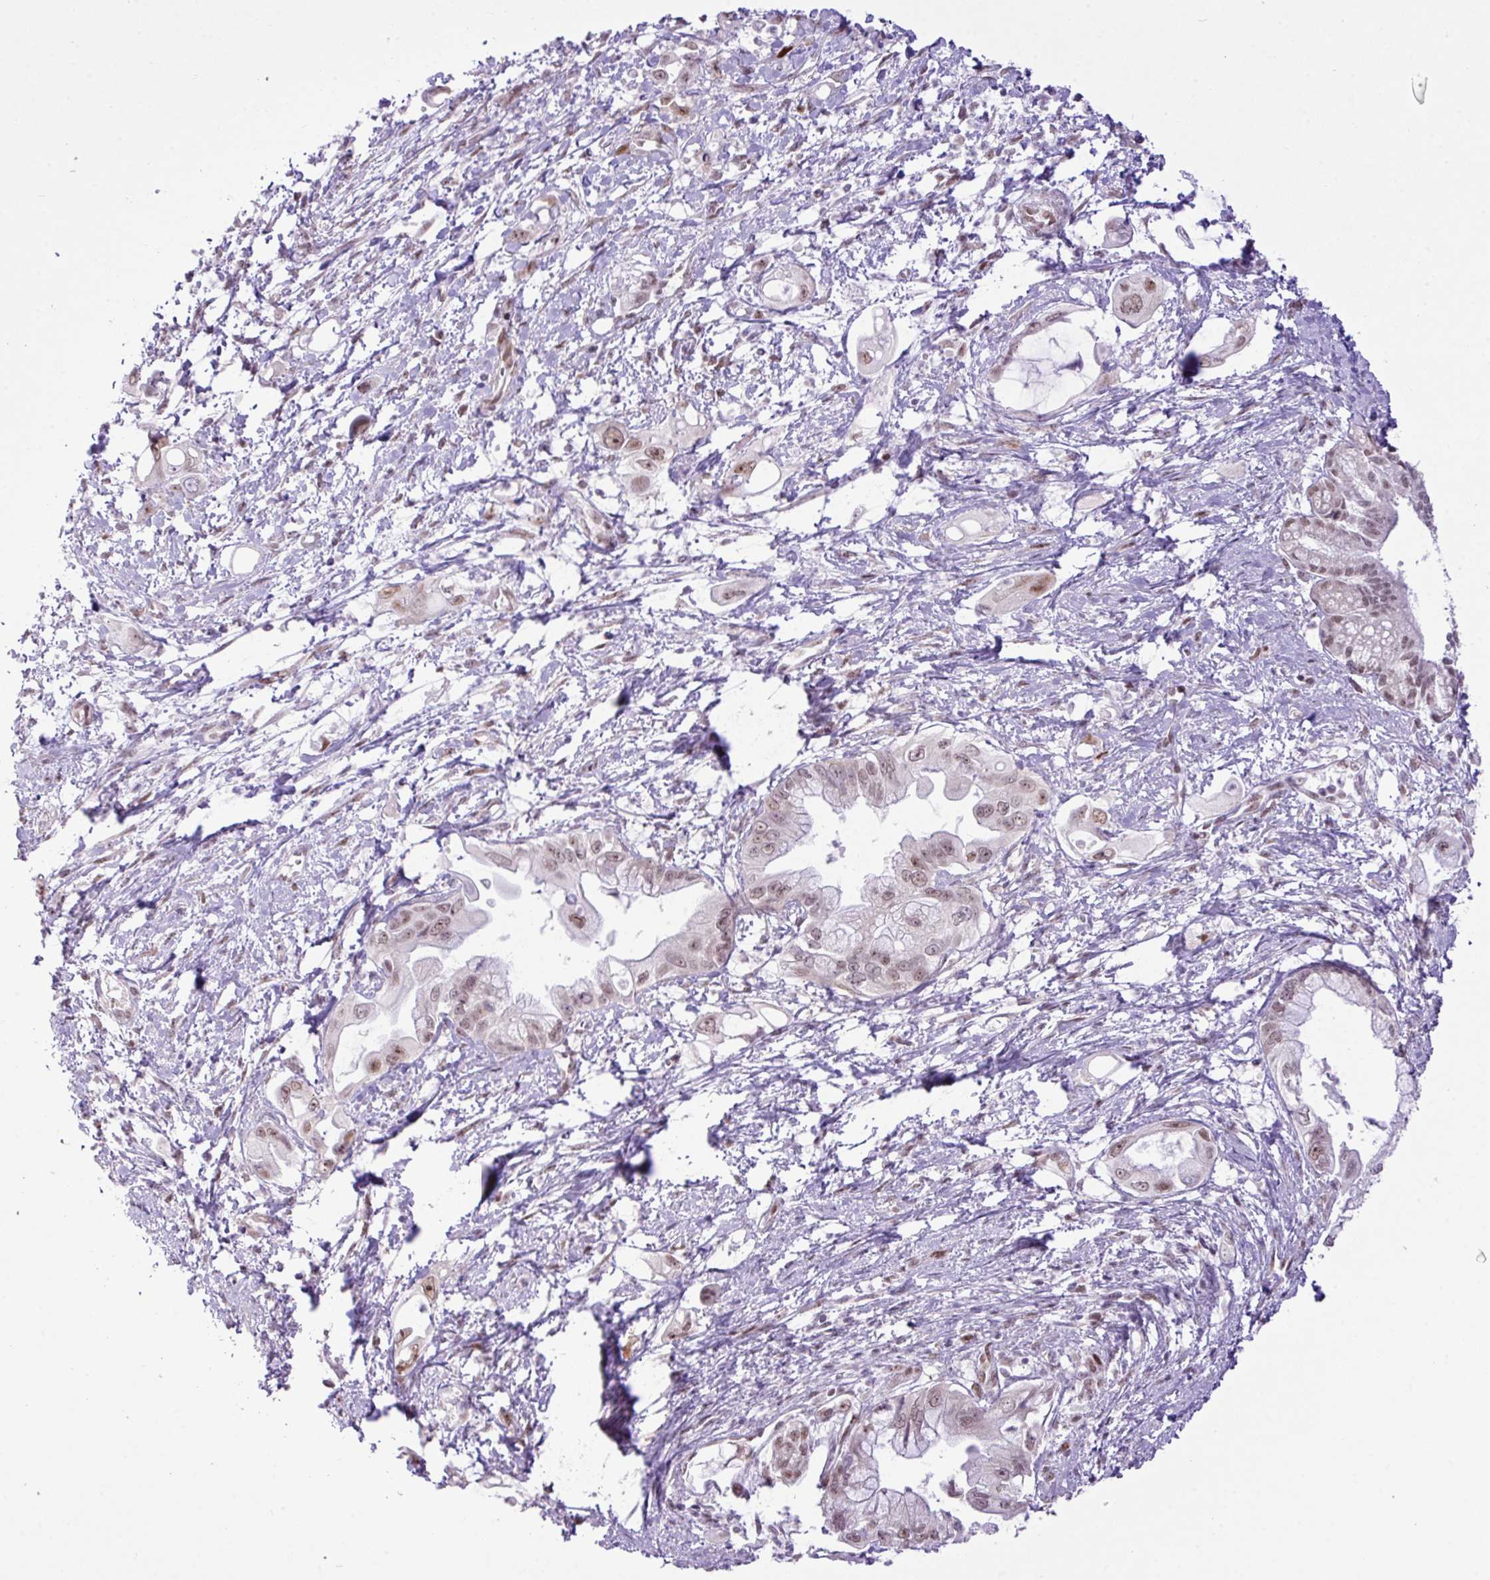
{"staining": {"intensity": "weak", "quantity": ">75%", "location": "nuclear"}, "tissue": "pancreatic cancer", "cell_type": "Tumor cells", "image_type": "cancer", "snomed": [{"axis": "morphology", "description": "Adenocarcinoma, NOS"}, {"axis": "topography", "description": "Pancreas"}], "caption": "Immunohistochemical staining of pancreatic cancer demonstrates low levels of weak nuclear protein staining in about >75% of tumor cells.", "gene": "ELOA2", "patient": {"sex": "male", "age": 61}}